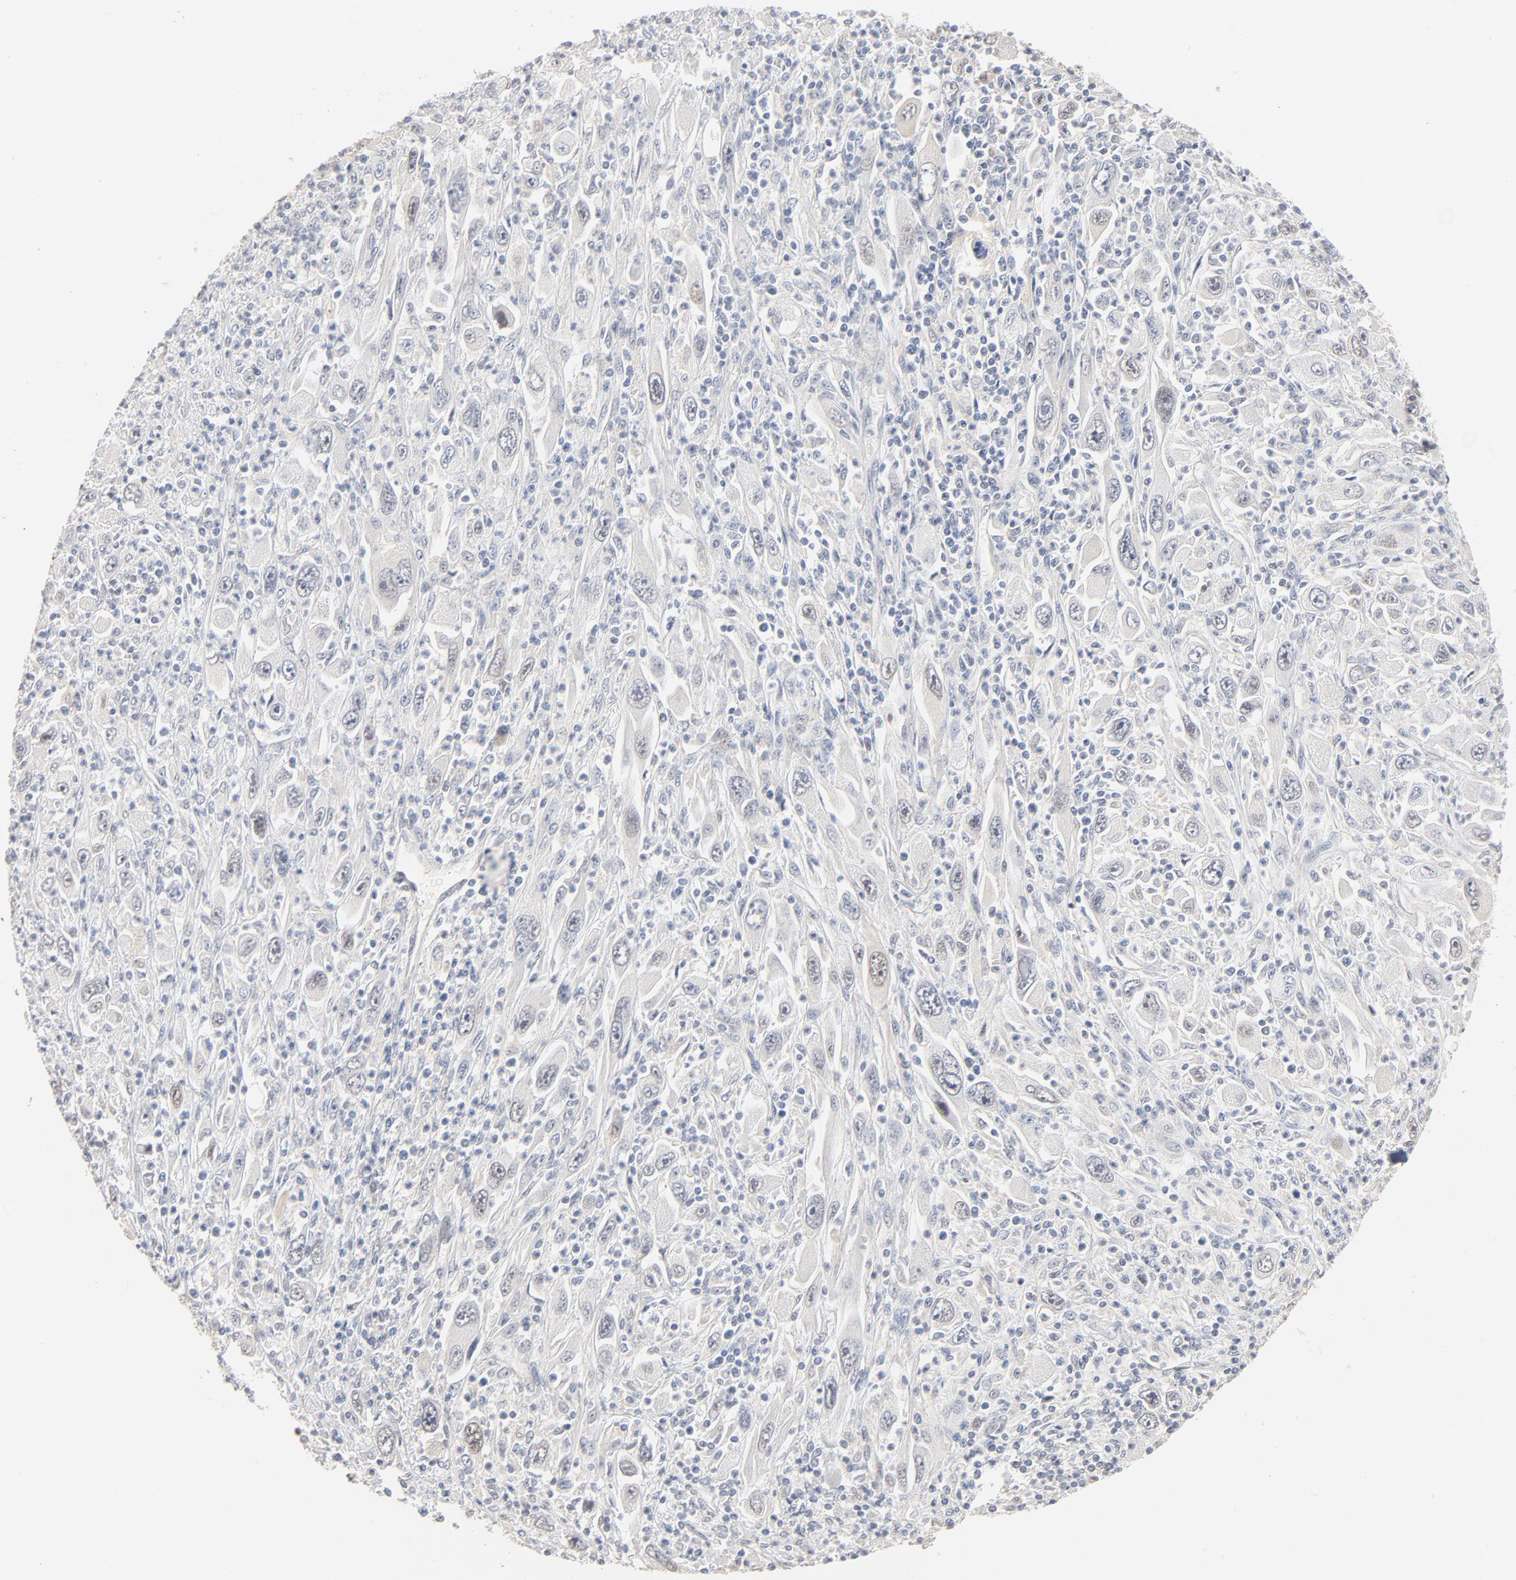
{"staining": {"intensity": "negative", "quantity": "none", "location": "none"}, "tissue": "melanoma", "cell_type": "Tumor cells", "image_type": "cancer", "snomed": [{"axis": "morphology", "description": "Malignant melanoma, Metastatic site"}, {"axis": "topography", "description": "Skin"}], "caption": "IHC histopathology image of neoplastic tissue: human malignant melanoma (metastatic site) stained with DAB exhibits no significant protein positivity in tumor cells. (Stains: DAB (3,3'-diaminobenzidine) immunohistochemistry (IHC) with hematoxylin counter stain, Microscopy: brightfield microscopy at high magnification).", "gene": "EPCAM", "patient": {"sex": "female", "age": 56}}